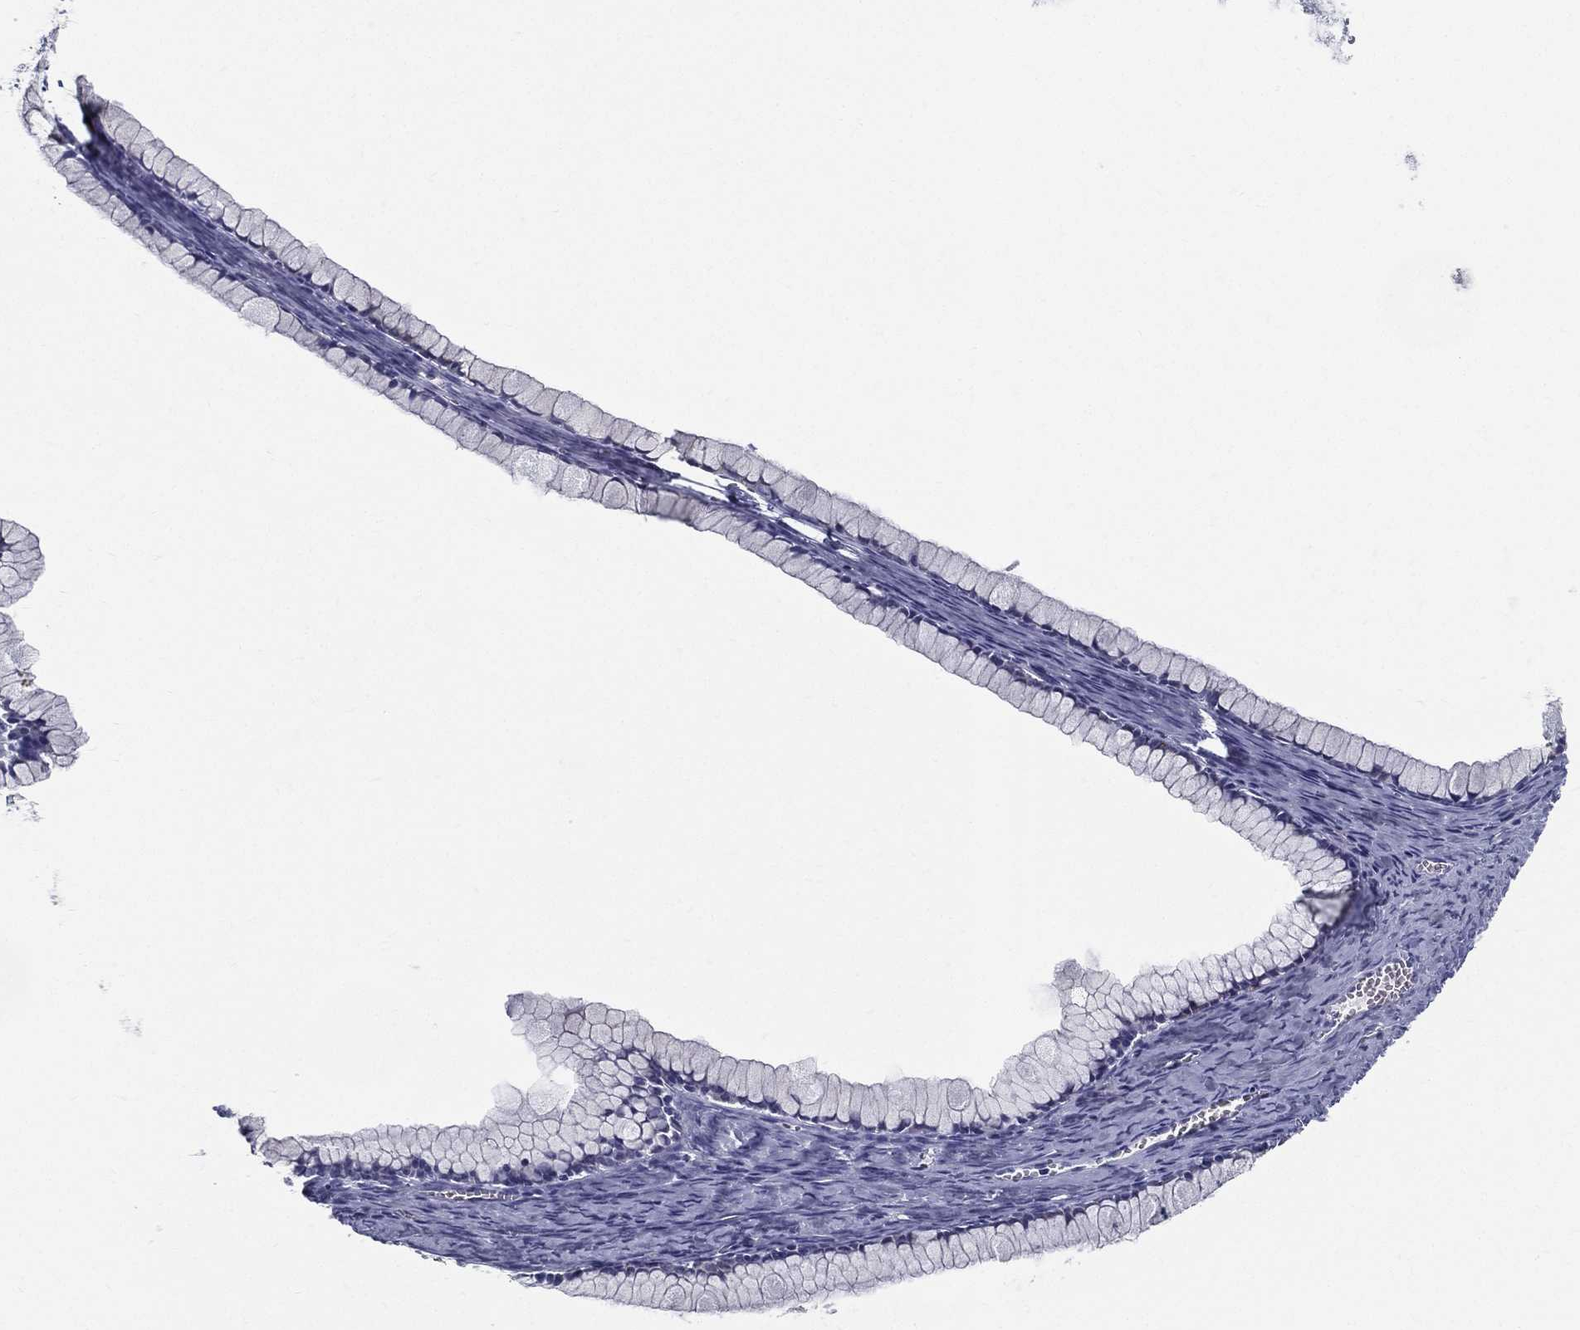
{"staining": {"intensity": "negative", "quantity": "none", "location": "none"}, "tissue": "ovarian cancer", "cell_type": "Tumor cells", "image_type": "cancer", "snomed": [{"axis": "morphology", "description": "Cystadenocarcinoma, mucinous, NOS"}, {"axis": "topography", "description": "Ovary"}], "caption": "Human ovarian cancer (mucinous cystadenocarcinoma) stained for a protein using immunohistochemistry (IHC) displays no staining in tumor cells.", "gene": "STS", "patient": {"sex": "female", "age": 41}}